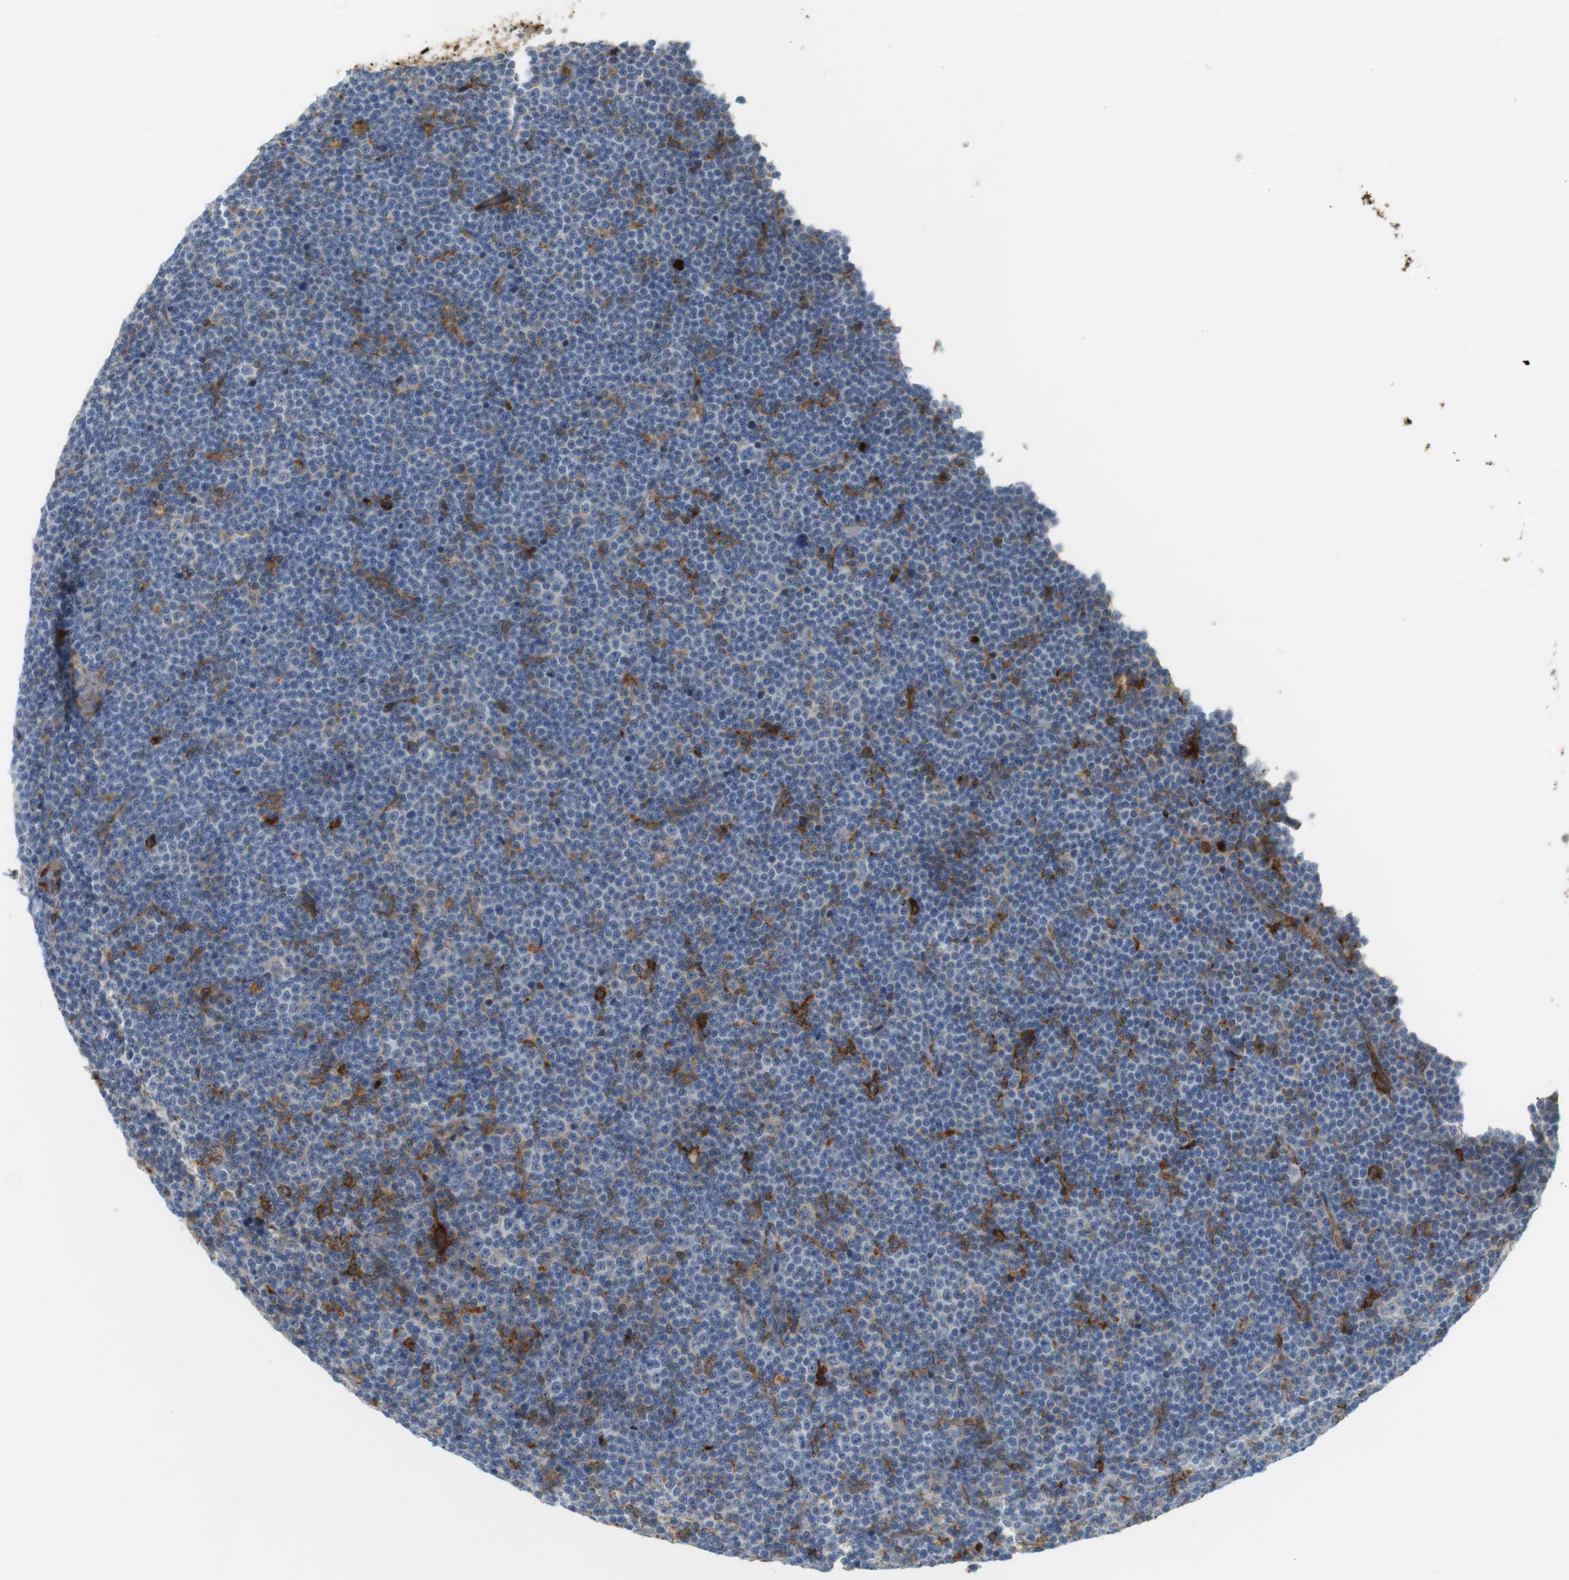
{"staining": {"intensity": "moderate", "quantity": "<25%", "location": "cytoplasmic/membranous"}, "tissue": "lymphoma", "cell_type": "Tumor cells", "image_type": "cancer", "snomed": [{"axis": "morphology", "description": "Malignant lymphoma, non-Hodgkin's type, Low grade"}, {"axis": "topography", "description": "Lymph node"}], "caption": "Immunohistochemistry staining of lymphoma, which shows low levels of moderate cytoplasmic/membranous expression in about <25% of tumor cells indicating moderate cytoplasmic/membranous protein expression. The staining was performed using DAB (brown) for protein detection and nuclei were counterstained in hematoxylin (blue).", "gene": "SIRPA", "patient": {"sex": "female", "age": 67}}